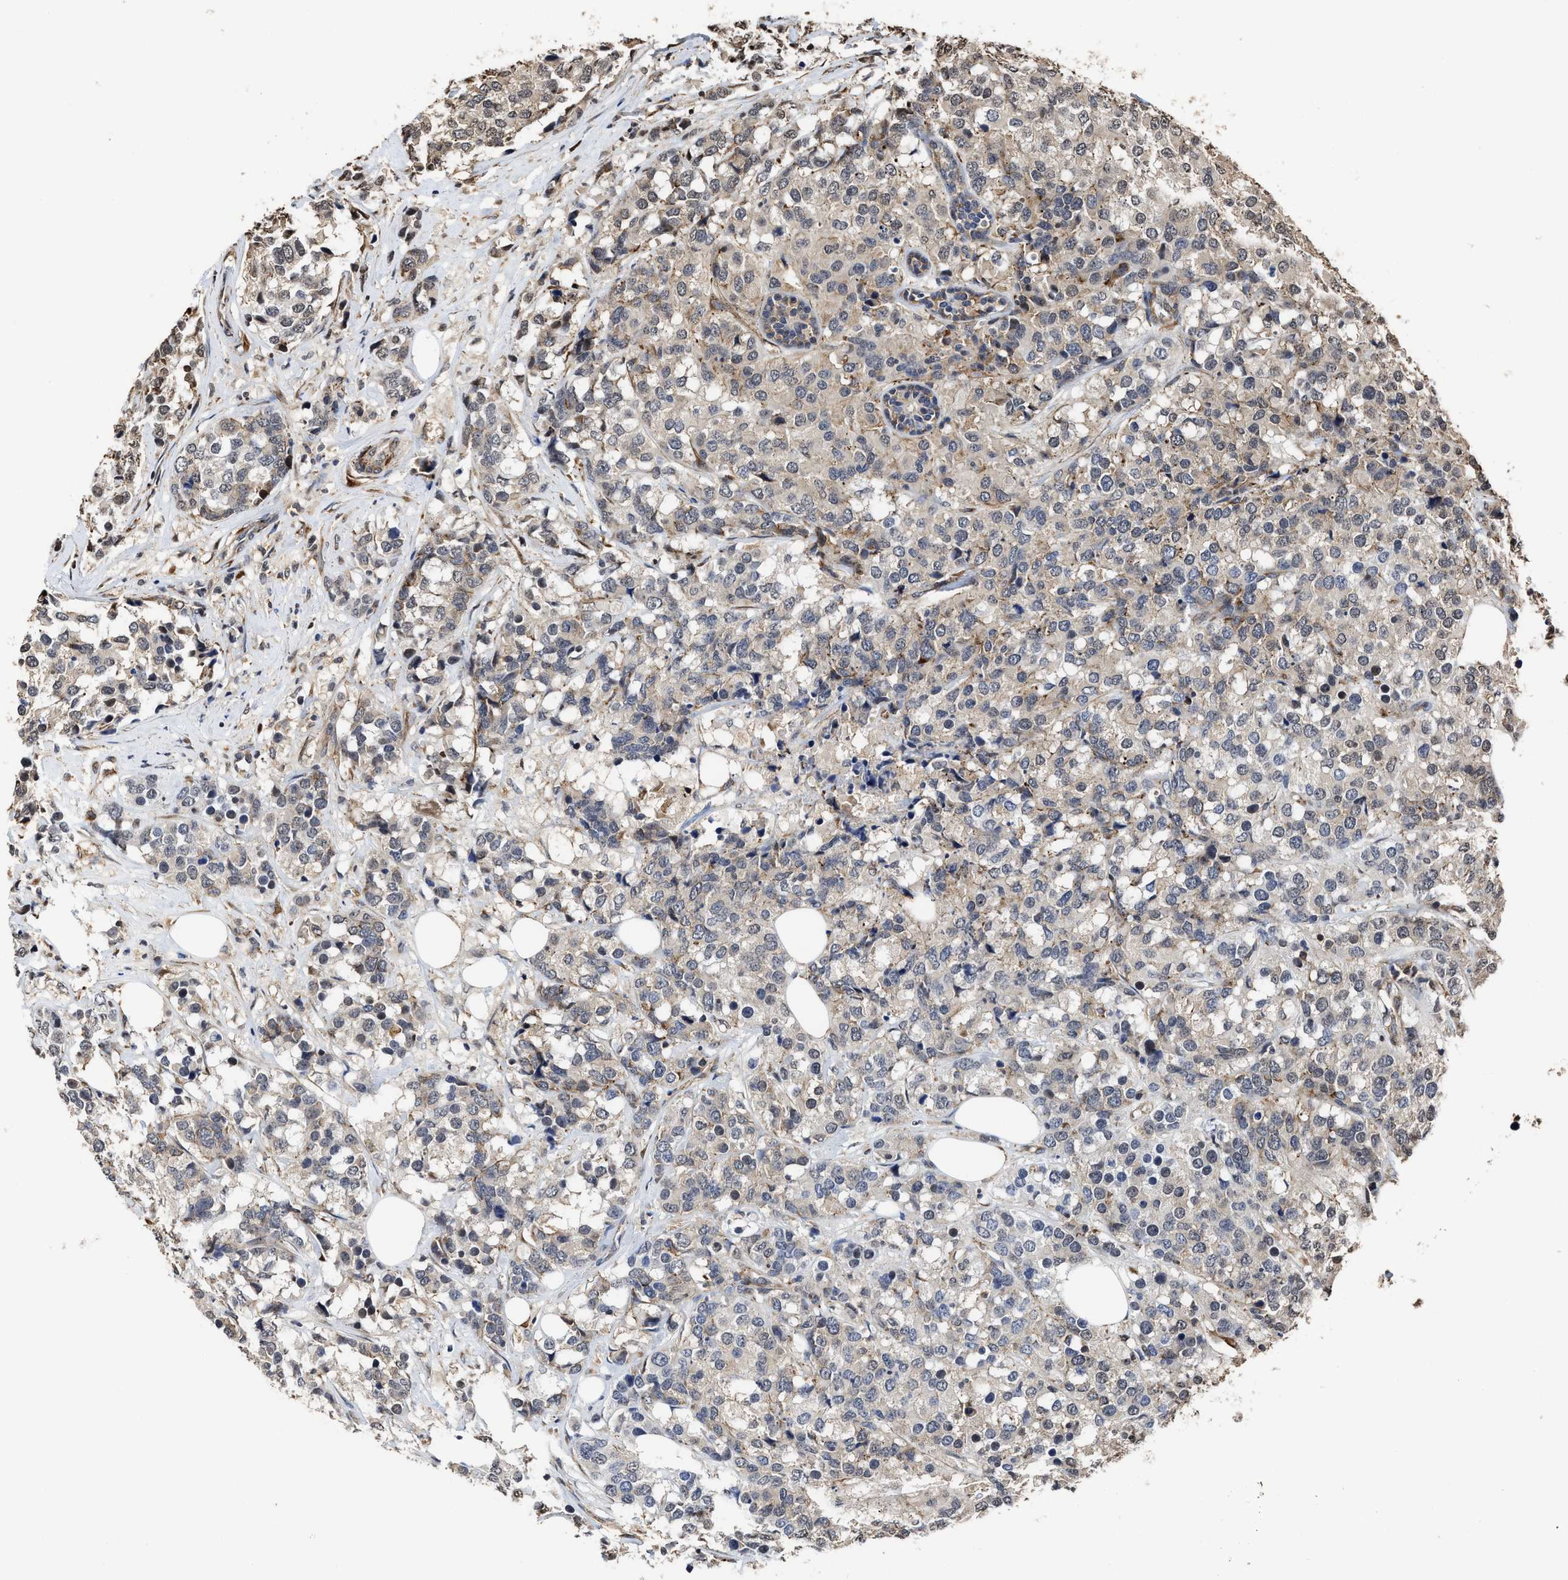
{"staining": {"intensity": "weak", "quantity": "25%-75%", "location": "cytoplasmic/membranous,nuclear"}, "tissue": "breast cancer", "cell_type": "Tumor cells", "image_type": "cancer", "snomed": [{"axis": "morphology", "description": "Lobular carcinoma"}, {"axis": "topography", "description": "Breast"}], "caption": "This is a photomicrograph of IHC staining of breast lobular carcinoma, which shows weak expression in the cytoplasmic/membranous and nuclear of tumor cells.", "gene": "SEPTIN2", "patient": {"sex": "female", "age": 59}}